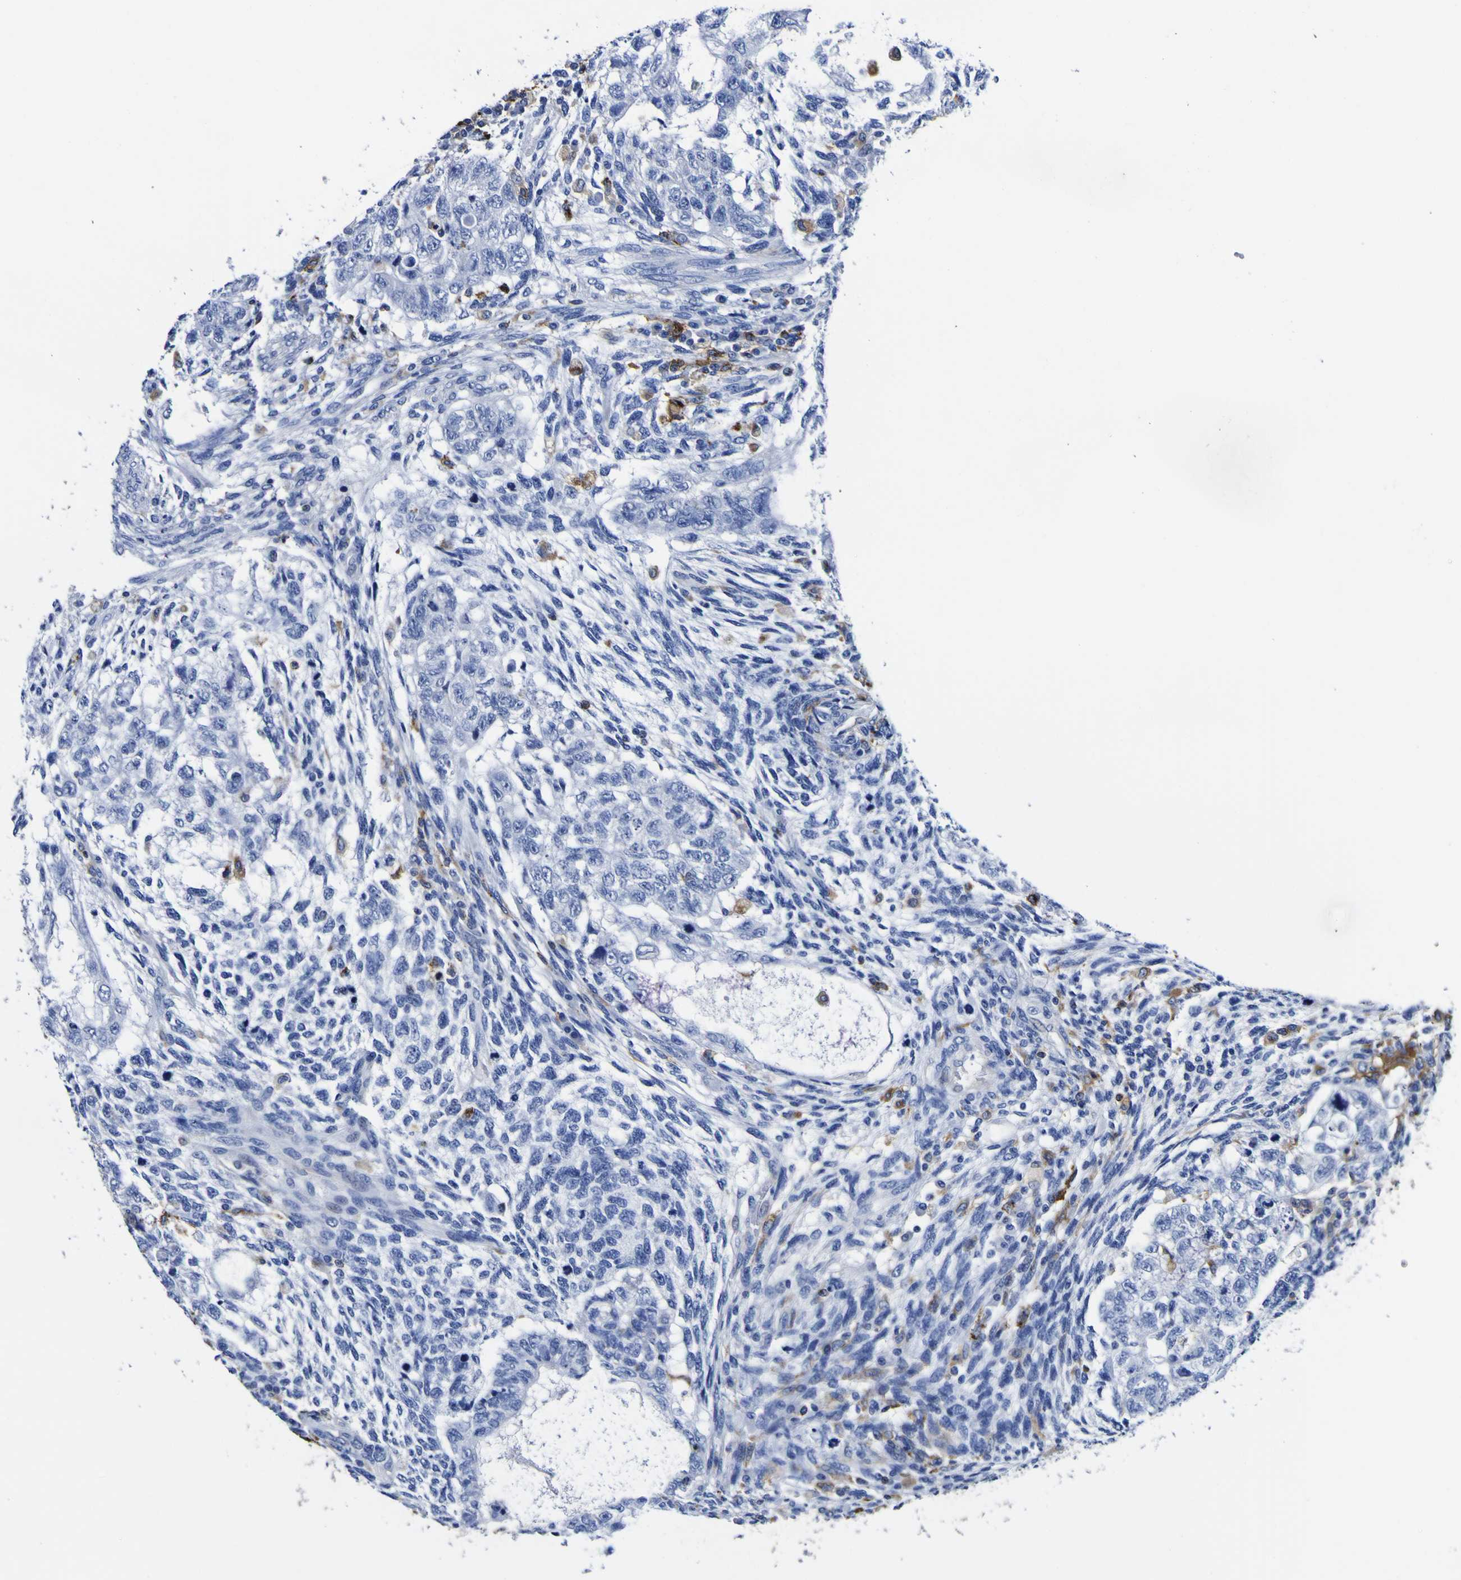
{"staining": {"intensity": "strong", "quantity": "<25%", "location": "cytoplasmic/membranous"}, "tissue": "testis cancer", "cell_type": "Tumor cells", "image_type": "cancer", "snomed": [{"axis": "morphology", "description": "Normal tissue, NOS"}, {"axis": "morphology", "description": "Carcinoma, Embryonal, NOS"}, {"axis": "topography", "description": "Testis"}], "caption": "Protein expression analysis of testis cancer demonstrates strong cytoplasmic/membranous staining in approximately <25% of tumor cells.", "gene": "HLA-DQA1", "patient": {"sex": "male", "age": 36}}